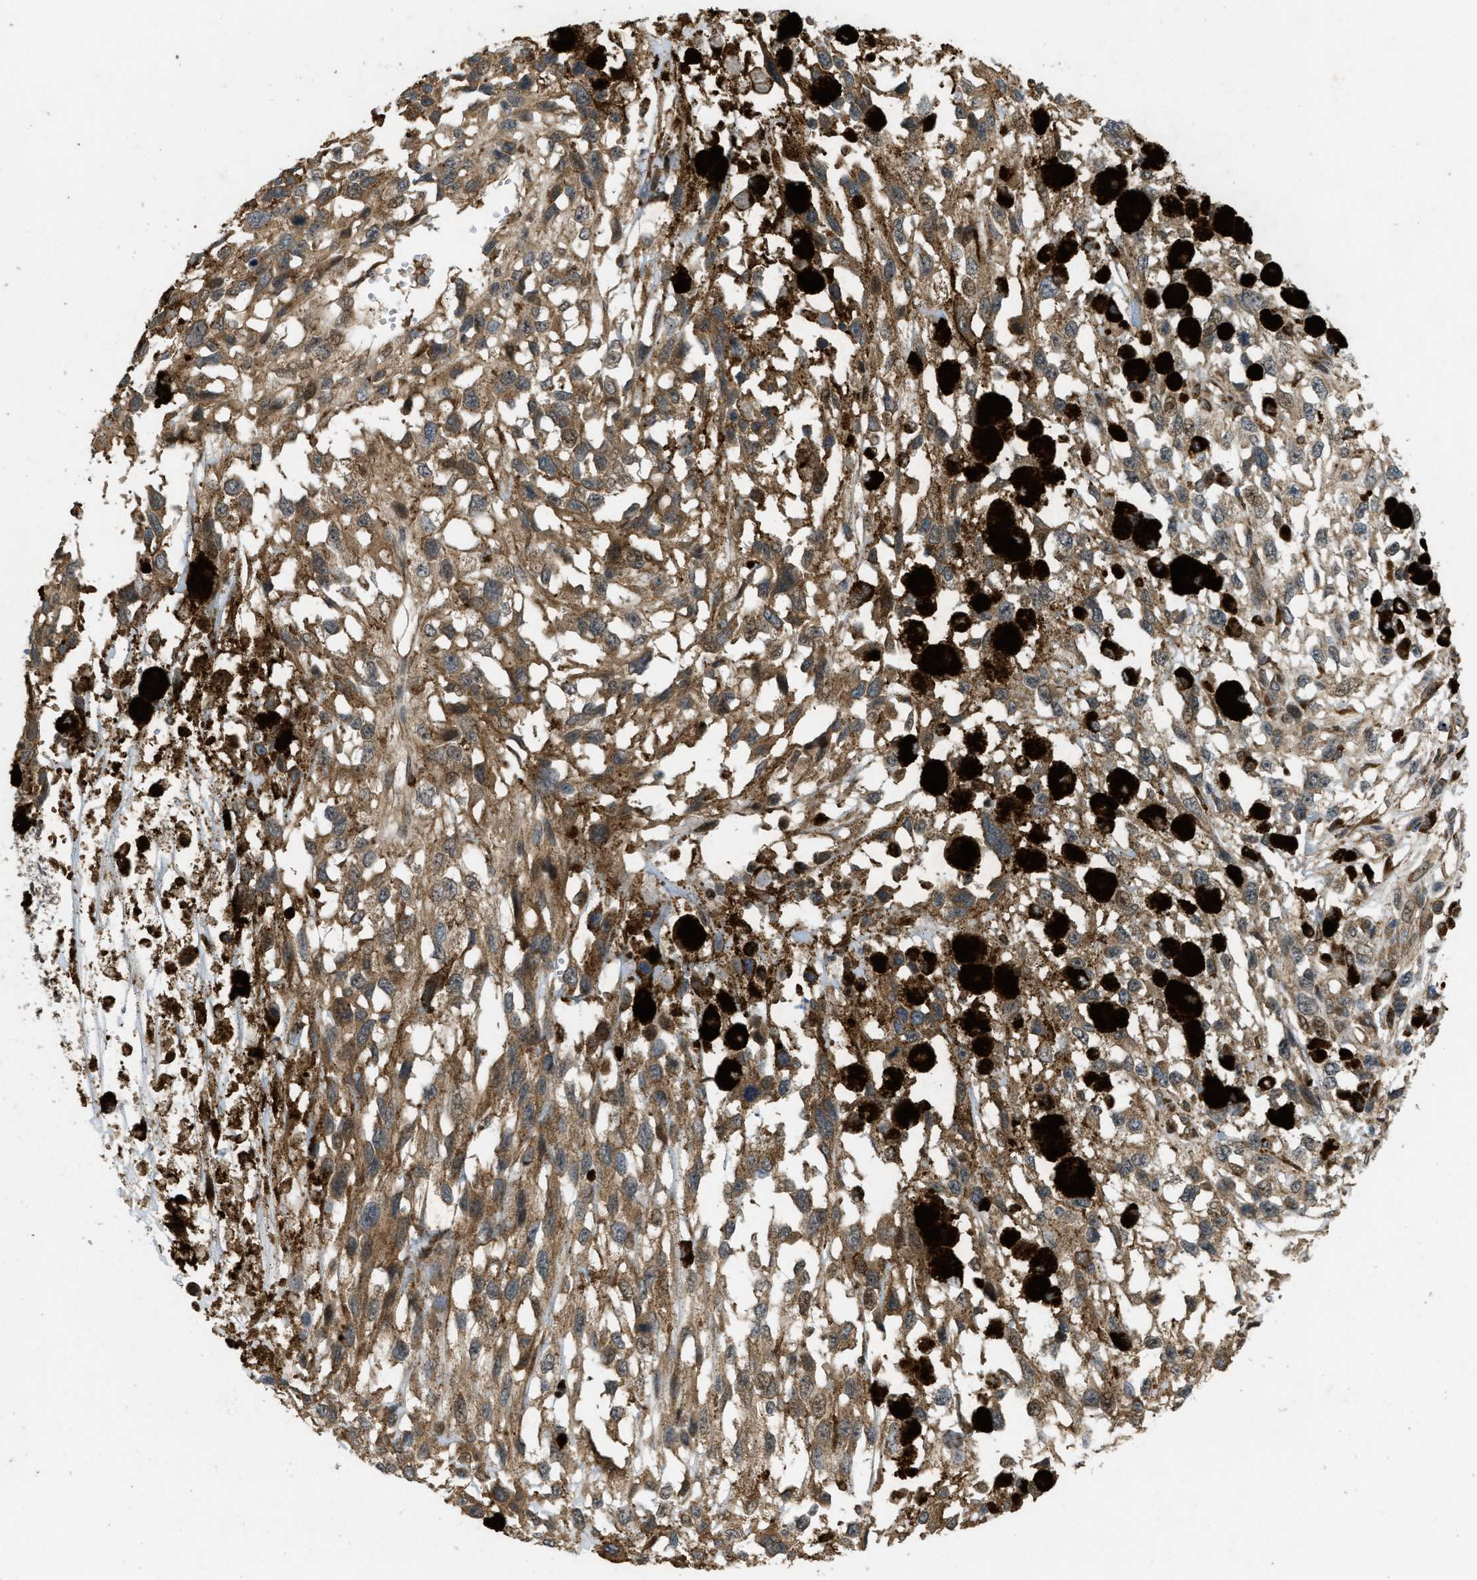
{"staining": {"intensity": "moderate", "quantity": ">75%", "location": "cytoplasmic/membranous"}, "tissue": "melanoma", "cell_type": "Tumor cells", "image_type": "cancer", "snomed": [{"axis": "morphology", "description": "Malignant melanoma, Metastatic site"}, {"axis": "topography", "description": "Lymph node"}], "caption": "A high-resolution photomicrograph shows immunohistochemistry staining of melanoma, which reveals moderate cytoplasmic/membranous expression in approximately >75% of tumor cells. (brown staining indicates protein expression, while blue staining denotes nuclei).", "gene": "IFNLR1", "patient": {"sex": "male", "age": 59}}